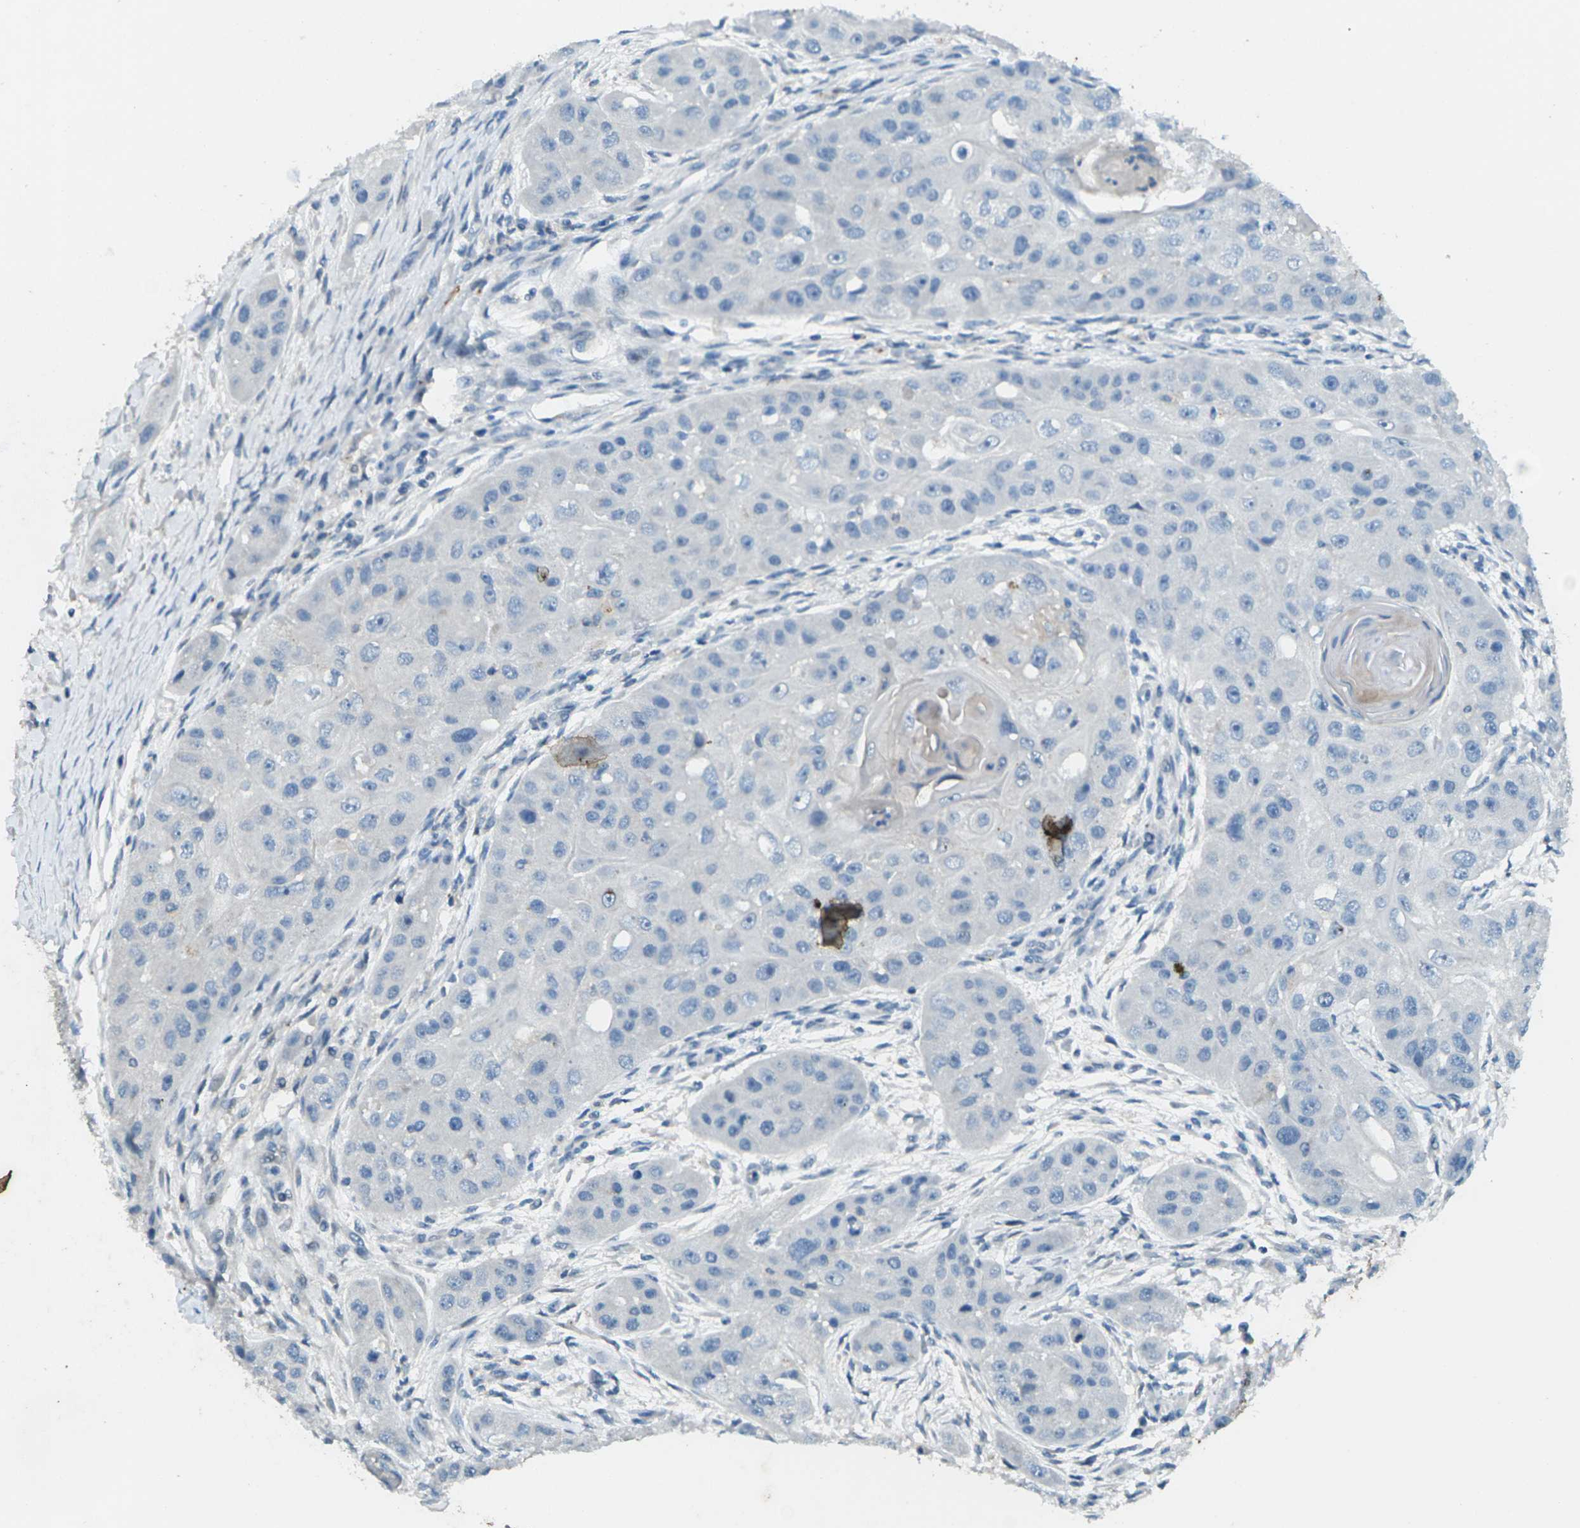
{"staining": {"intensity": "negative", "quantity": "none", "location": "none"}, "tissue": "head and neck cancer", "cell_type": "Tumor cells", "image_type": "cancer", "snomed": [{"axis": "morphology", "description": "Normal tissue, NOS"}, {"axis": "morphology", "description": "Squamous cell carcinoma, NOS"}, {"axis": "topography", "description": "Skeletal muscle"}, {"axis": "topography", "description": "Head-Neck"}], "caption": "Tumor cells show no significant expression in squamous cell carcinoma (head and neck).", "gene": "SIGLEC14", "patient": {"sex": "male", "age": 51}}